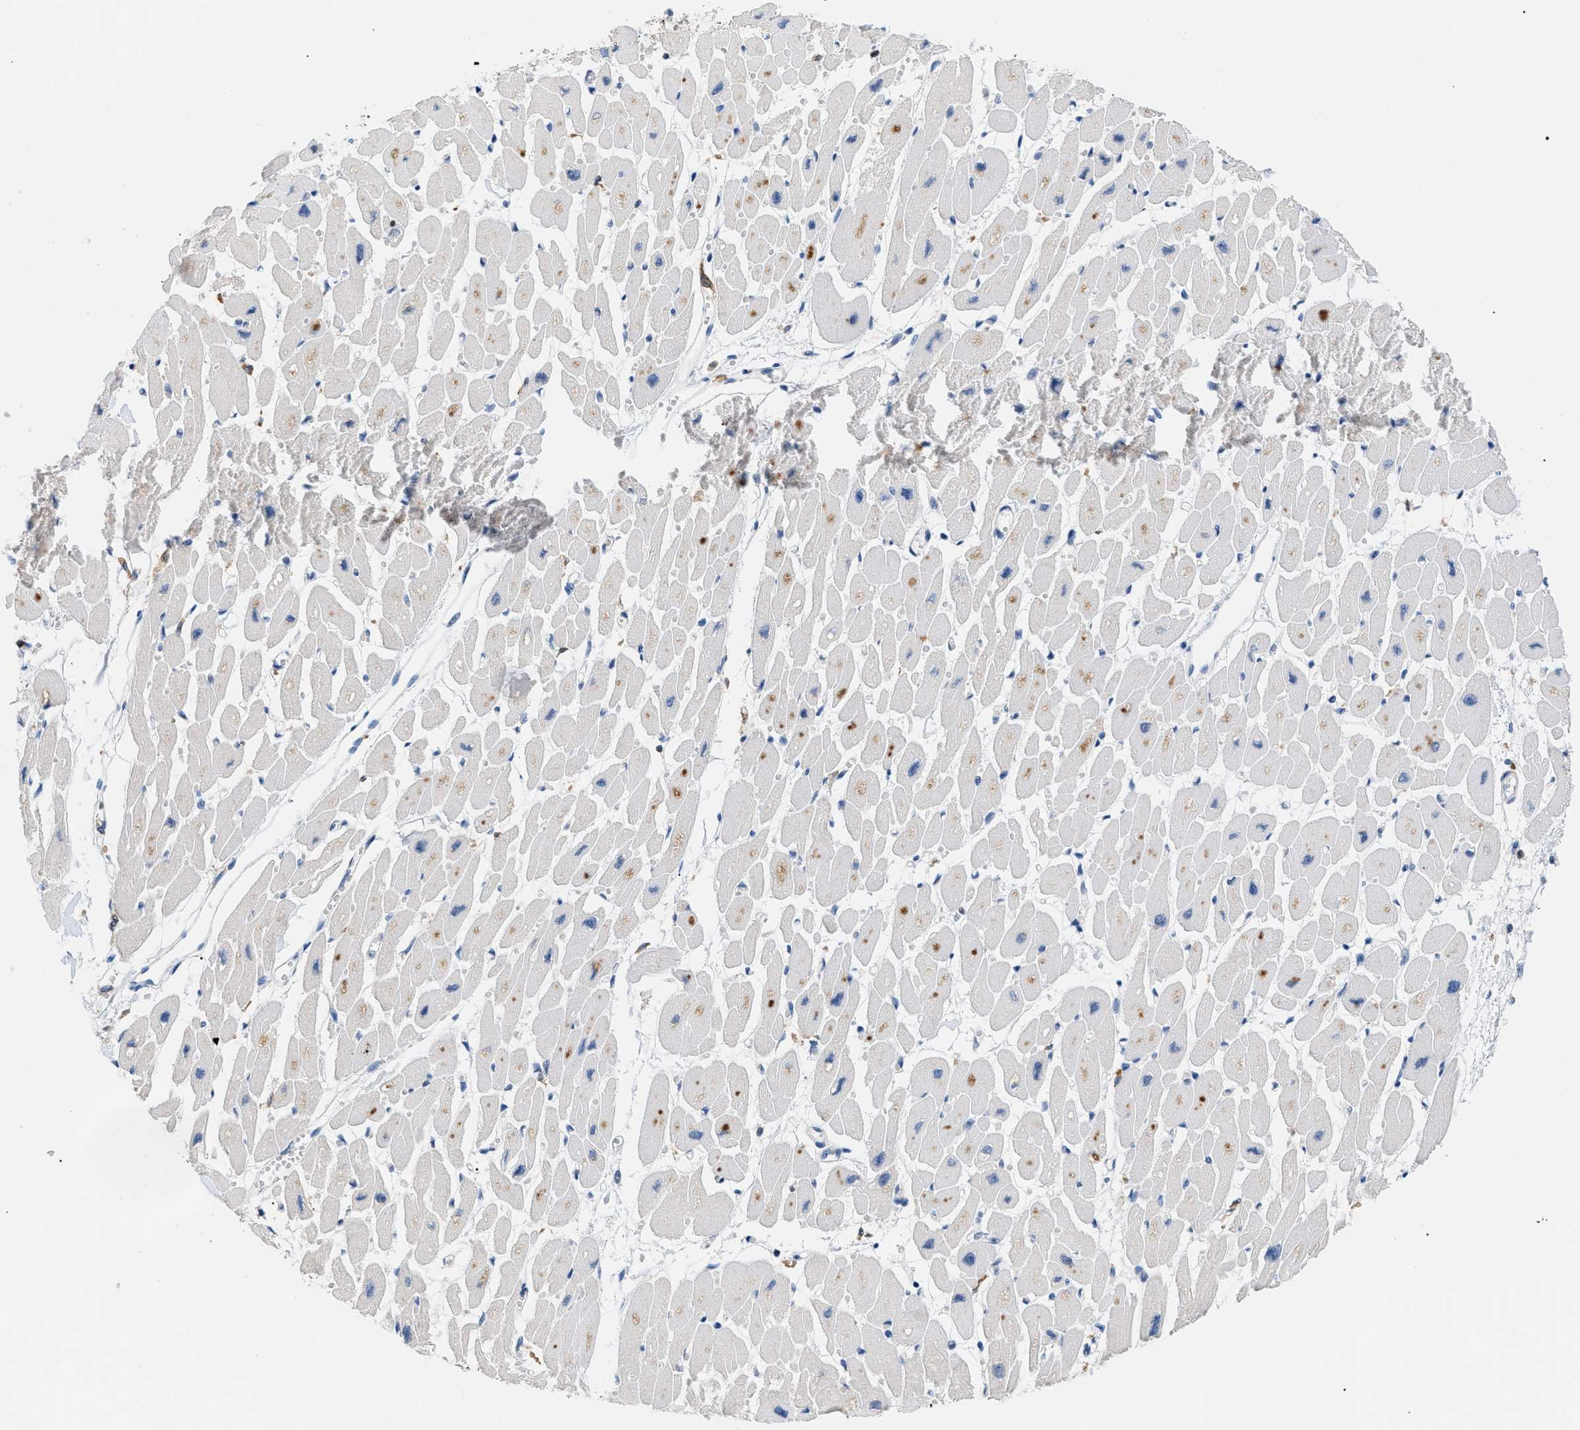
{"staining": {"intensity": "moderate", "quantity": "<25%", "location": "cytoplasmic/membranous"}, "tissue": "heart muscle", "cell_type": "Cardiomyocytes", "image_type": "normal", "snomed": [{"axis": "morphology", "description": "Normal tissue, NOS"}, {"axis": "topography", "description": "Heart"}], "caption": "Immunohistochemical staining of normal human heart muscle displays moderate cytoplasmic/membranous protein expression in approximately <25% of cardiomyocytes. (DAB (3,3'-diaminobenzidine) IHC, brown staining for protein, blue staining for nuclei).", "gene": "INPP5D", "patient": {"sex": "female", "age": 54}}